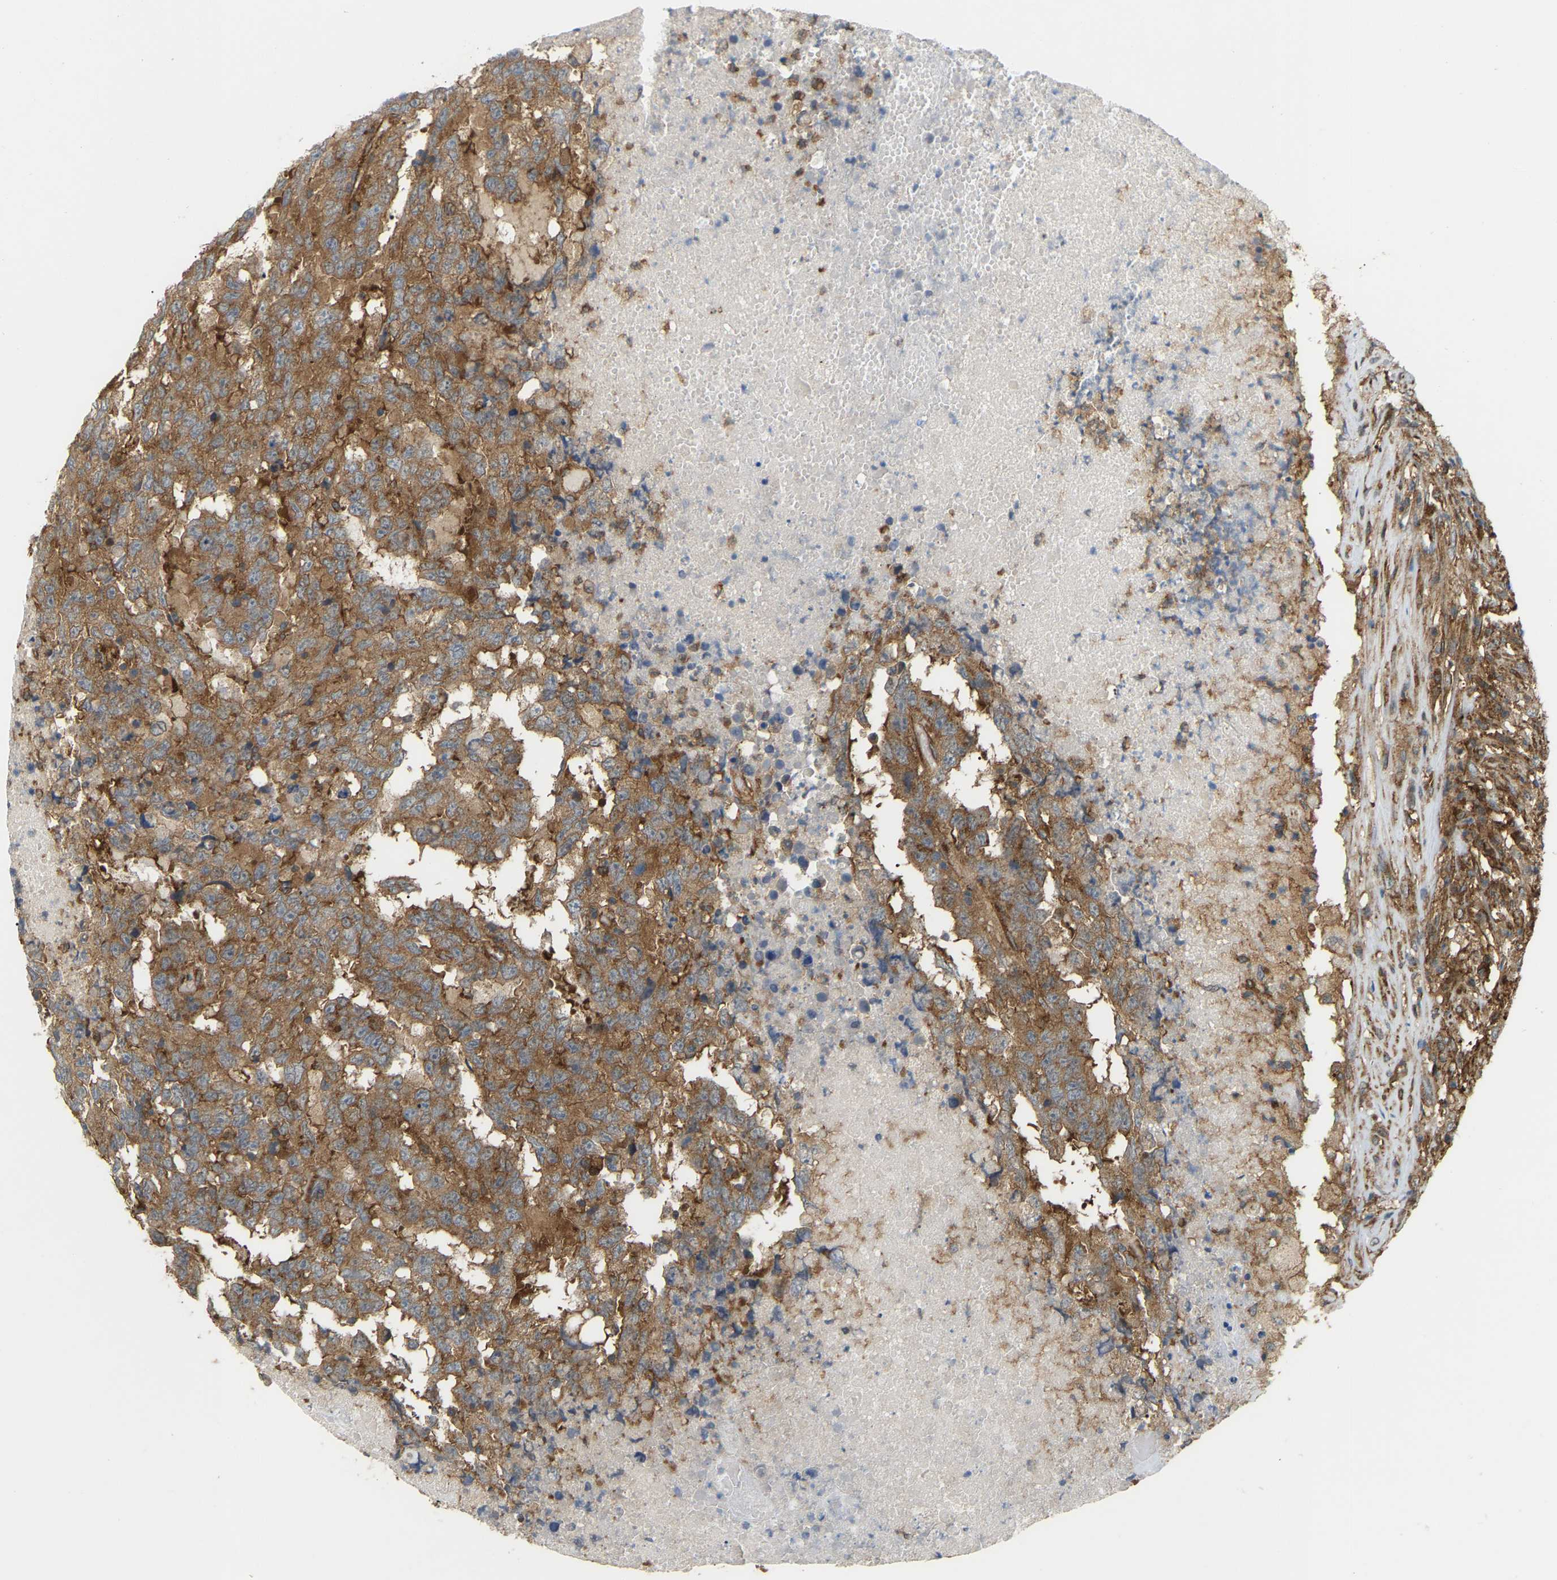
{"staining": {"intensity": "moderate", "quantity": ">75%", "location": "cytoplasmic/membranous"}, "tissue": "testis cancer", "cell_type": "Tumor cells", "image_type": "cancer", "snomed": [{"axis": "morphology", "description": "Necrosis, NOS"}, {"axis": "morphology", "description": "Carcinoma, Embryonal, NOS"}, {"axis": "topography", "description": "Testis"}], "caption": "Human embryonal carcinoma (testis) stained for a protein (brown) displays moderate cytoplasmic/membranous positive positivity in approximately >75% of tumor cells.", "gene": "PICALM", "patient": {"sex": "male", "age": 19}}